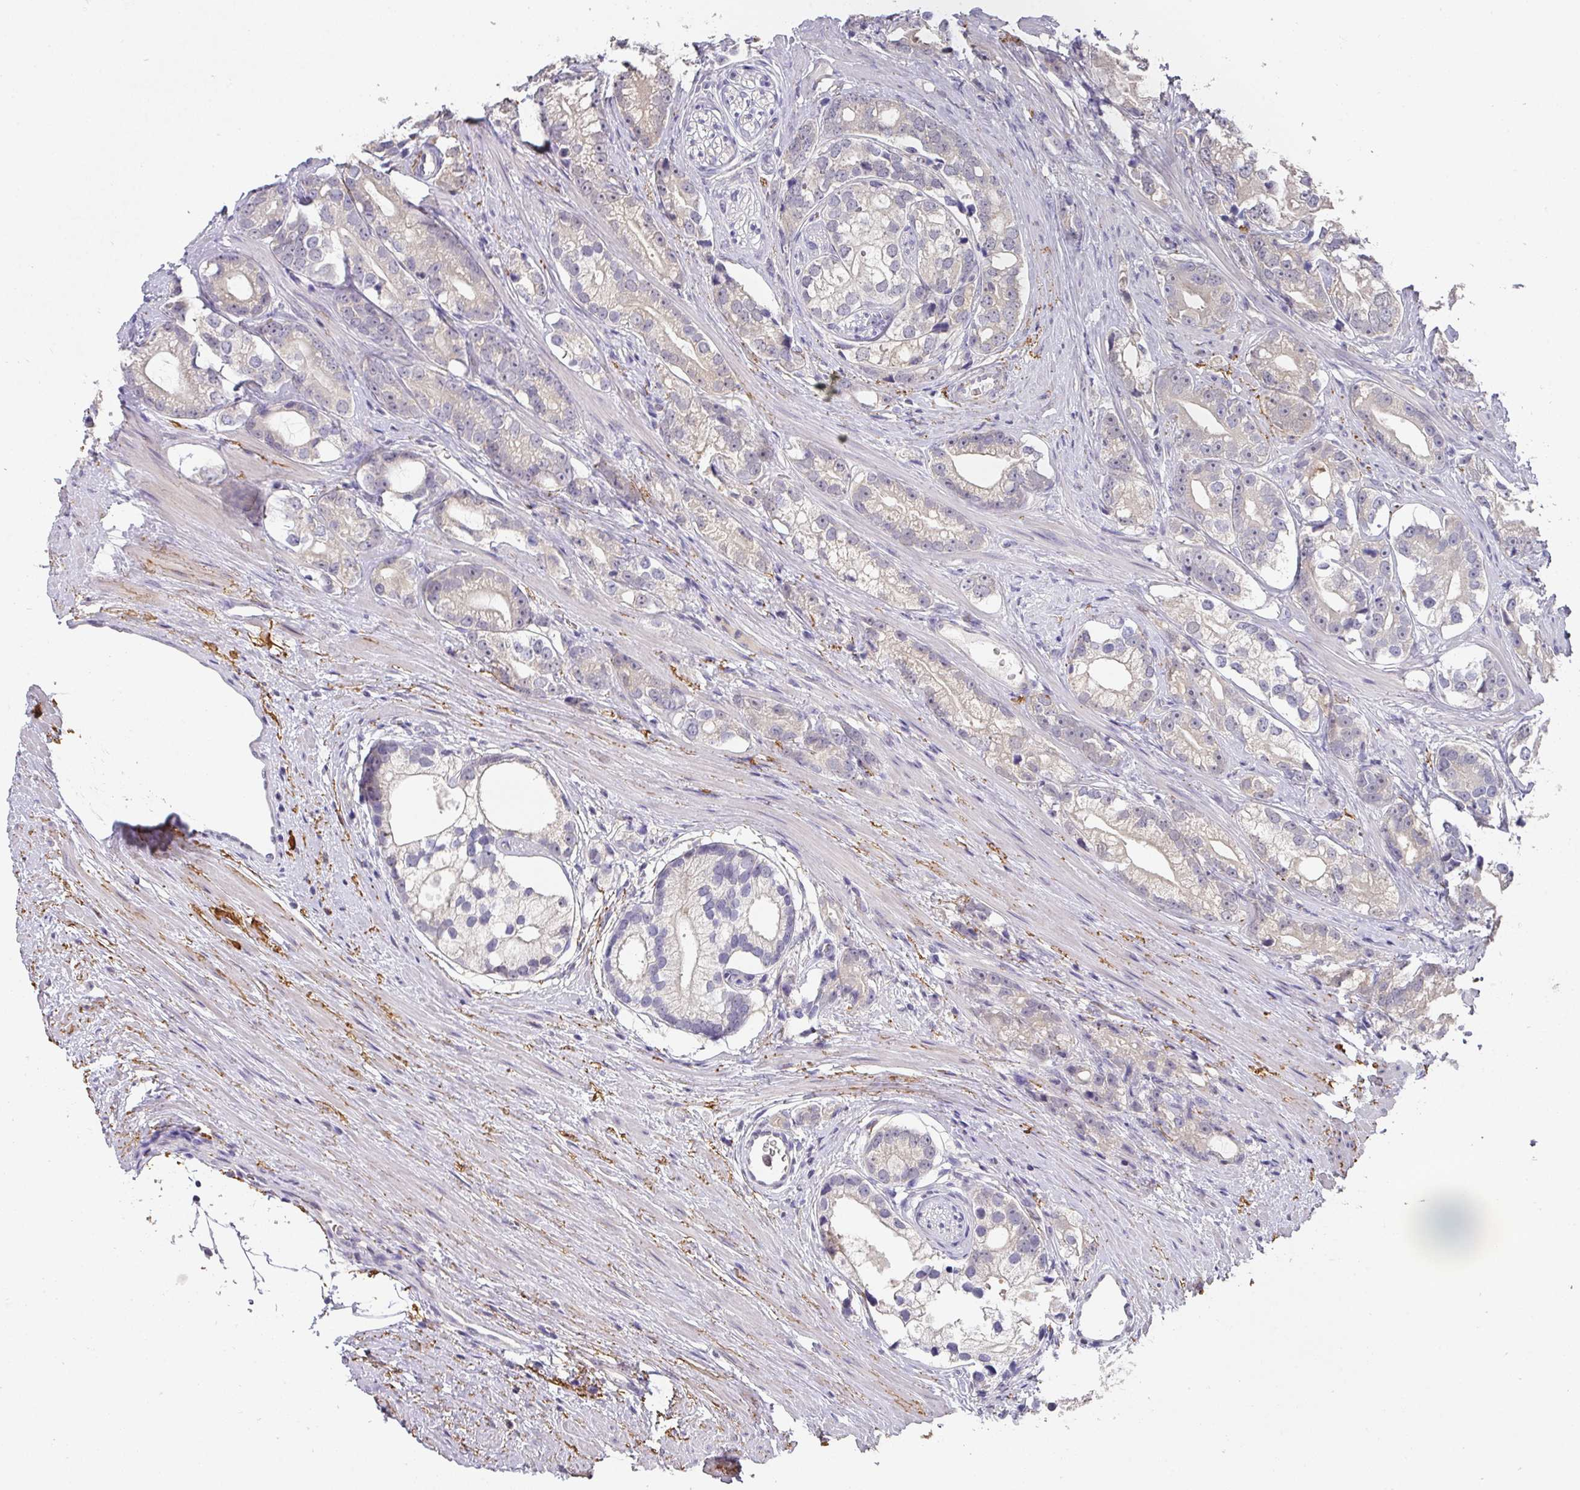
{"staining": {"intensity": "negative", "quantity": "none", "location": "none"}, "tissue": "prostate cancer", "cell_type": "Tumor cells", "image_type": "cancer", "snomed": [{"axis": "morphology", "description": "Adenocarcinoma, High grade"}, {"axis": "topography", "description": "Prostate"}], "caption": "There is no significant positivity in tumor cells of prostate cancer.", "gene": "FOXN4", "patient": {"sex": "male", "age": 75}}